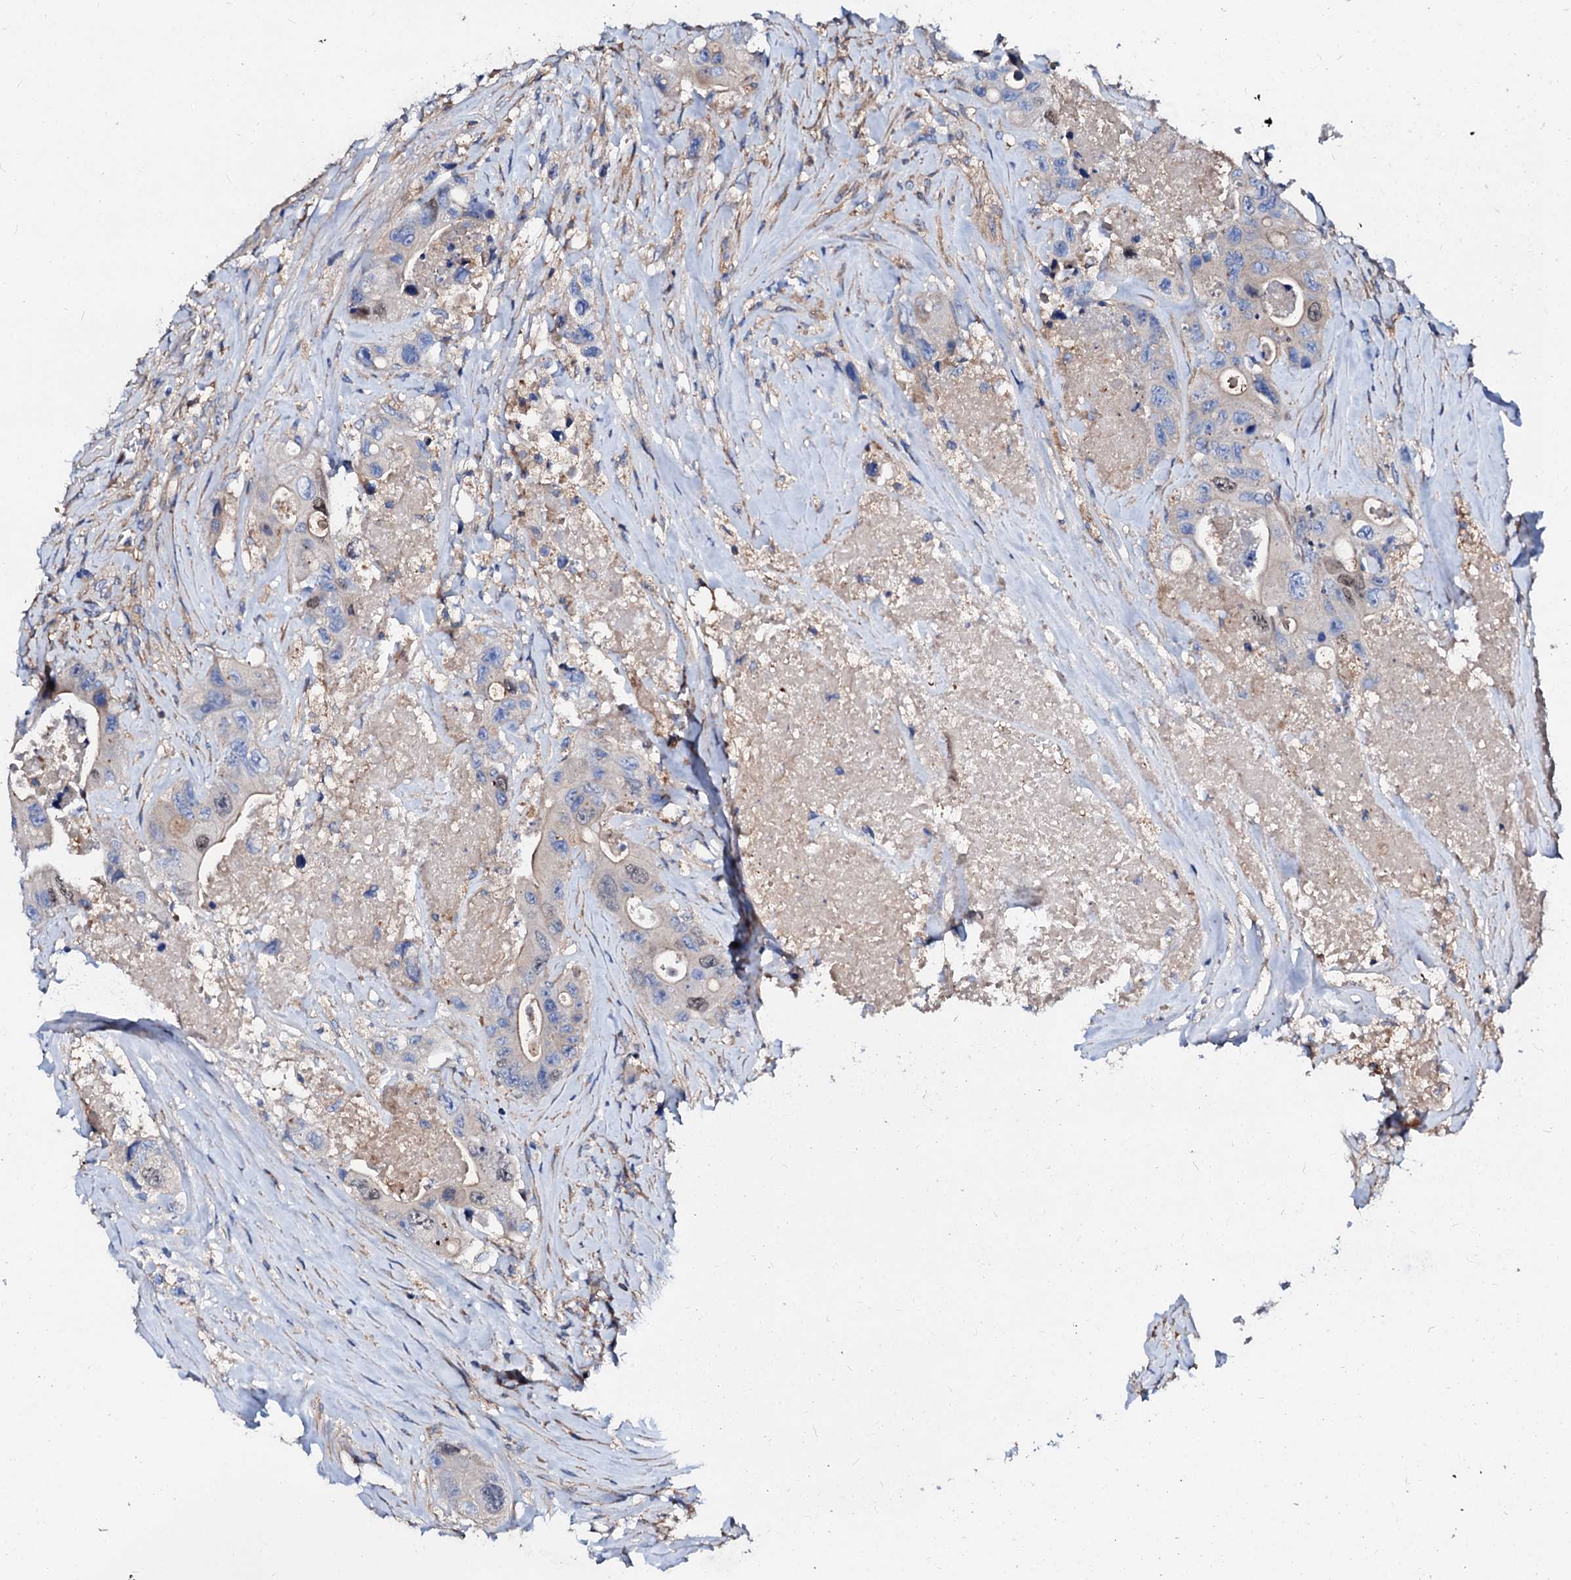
{"staining": {"intensity": "weak", "quantity": "25%-75%", "location": "cytoplasmic/membranous"}, "tissue": "colorectal cancer", "cell_type": "Tumor cells", "image_type": "cancer", "snomed": [{"axis": "morphology", "description": "Adenocarcinoma, NOS"}, {"axis": "topography", "description": "Colon"}], "caption": "Immunohistochemical staining of colorectal cancer (adenocarcinoma) displays low levels of weak cytoplasmic/membranous protein staining in about 25%-75% of tumor cells. The staining was performed using DAB (3,3'-diaminobenzidine) to visualize the protein expression in brown, while the nuclei were stained in blue with hematoxylin (Magnification: 20x).", "gene": "CSKMT", "patient": {"sex": "female", "age": 46}}